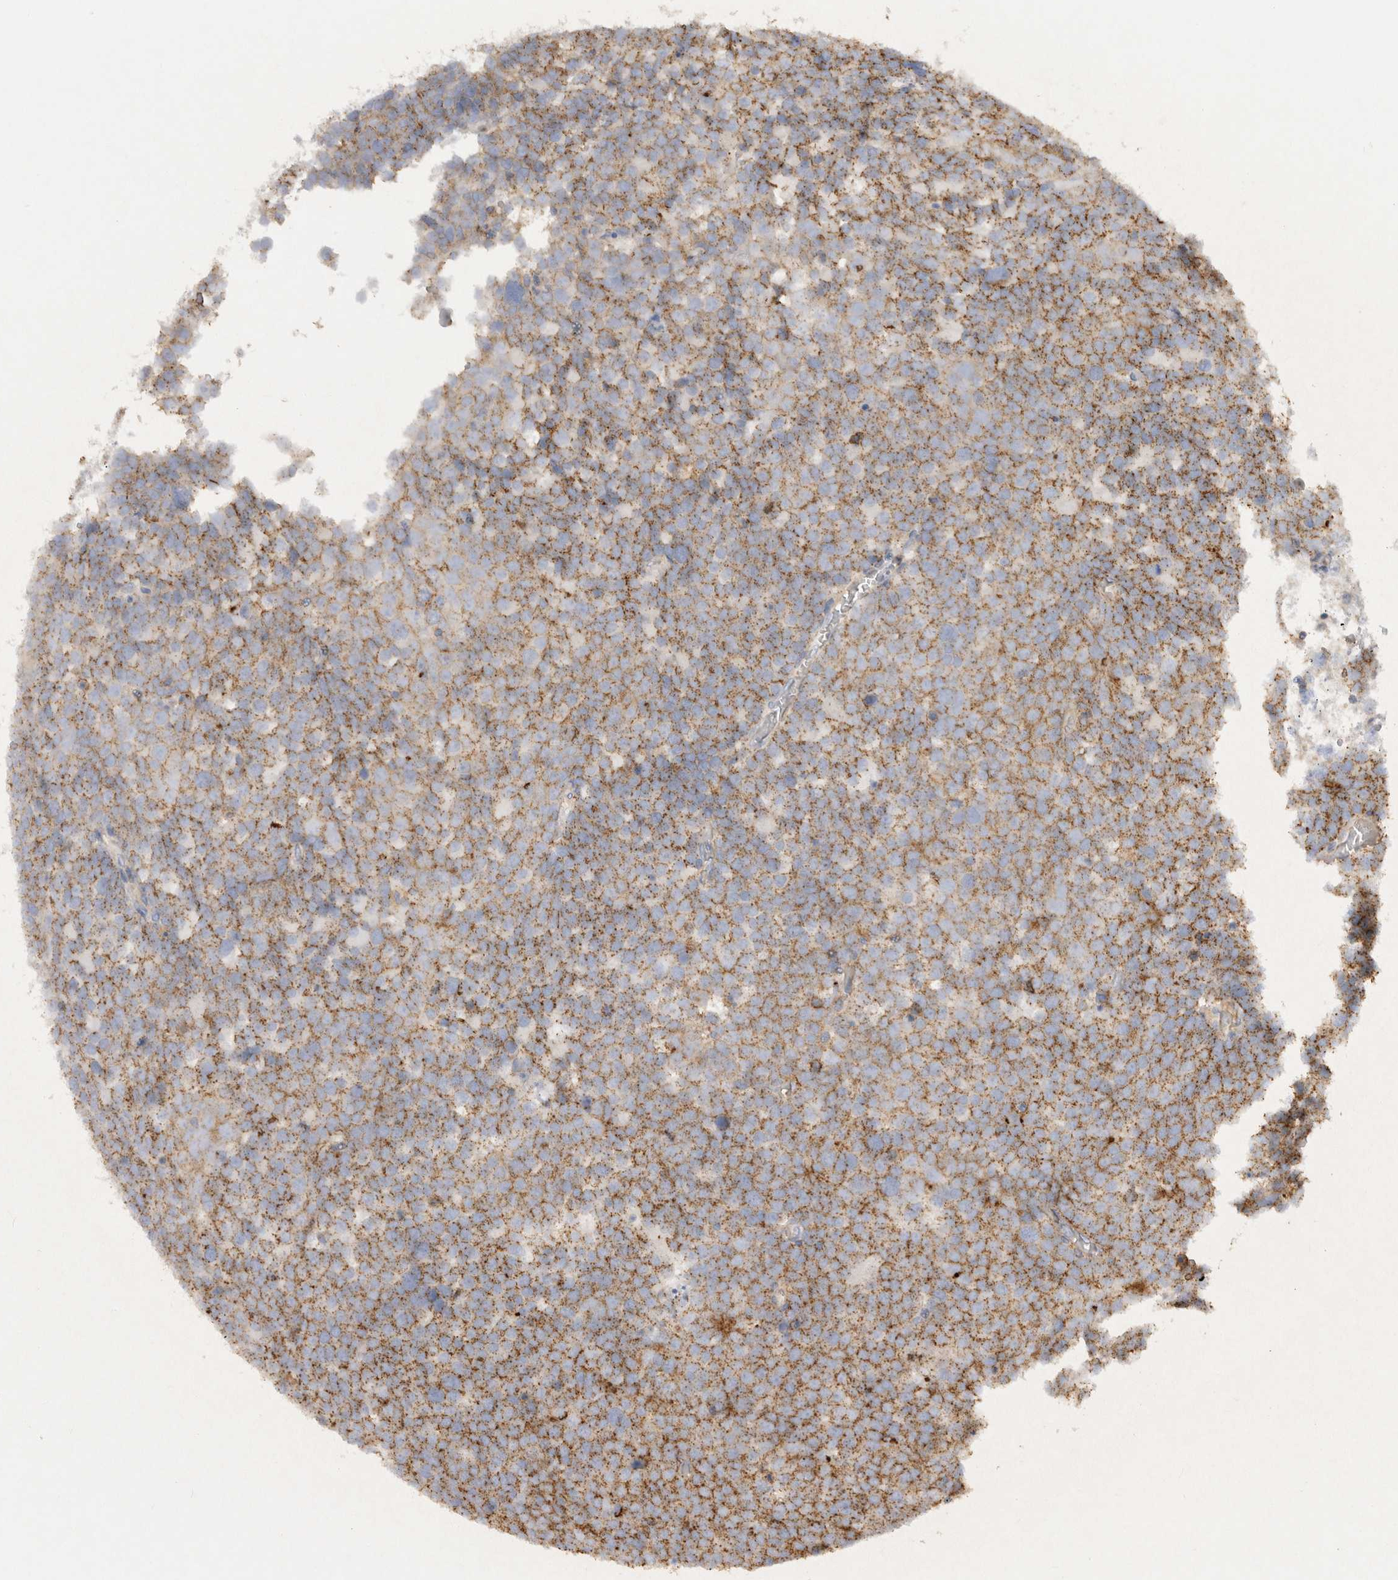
{"staining": {"intensity": "moderate", "quantity": ">75%", "location": "cytoplasmic/membranous"}, "tissue": "testis cancer", "cell_type": "Tumor cells", "image_type": "cancer", "snomed": [{"axis": "morphology", "description": "Seminoma, NOS"}, {"axis": "topography", "description": "Testis"}], "caption": "IHC image of neoplastic tissue: human testis seminoma stained using IHC shows medium levels of moderate protein expression localized specifically in the cytoplasmic/membranous of tumor cells, appearing as a cytoplasmic/membranous brown color.", "gene": "CHMP6", "patient": {"sex": "male", "age": 71}}